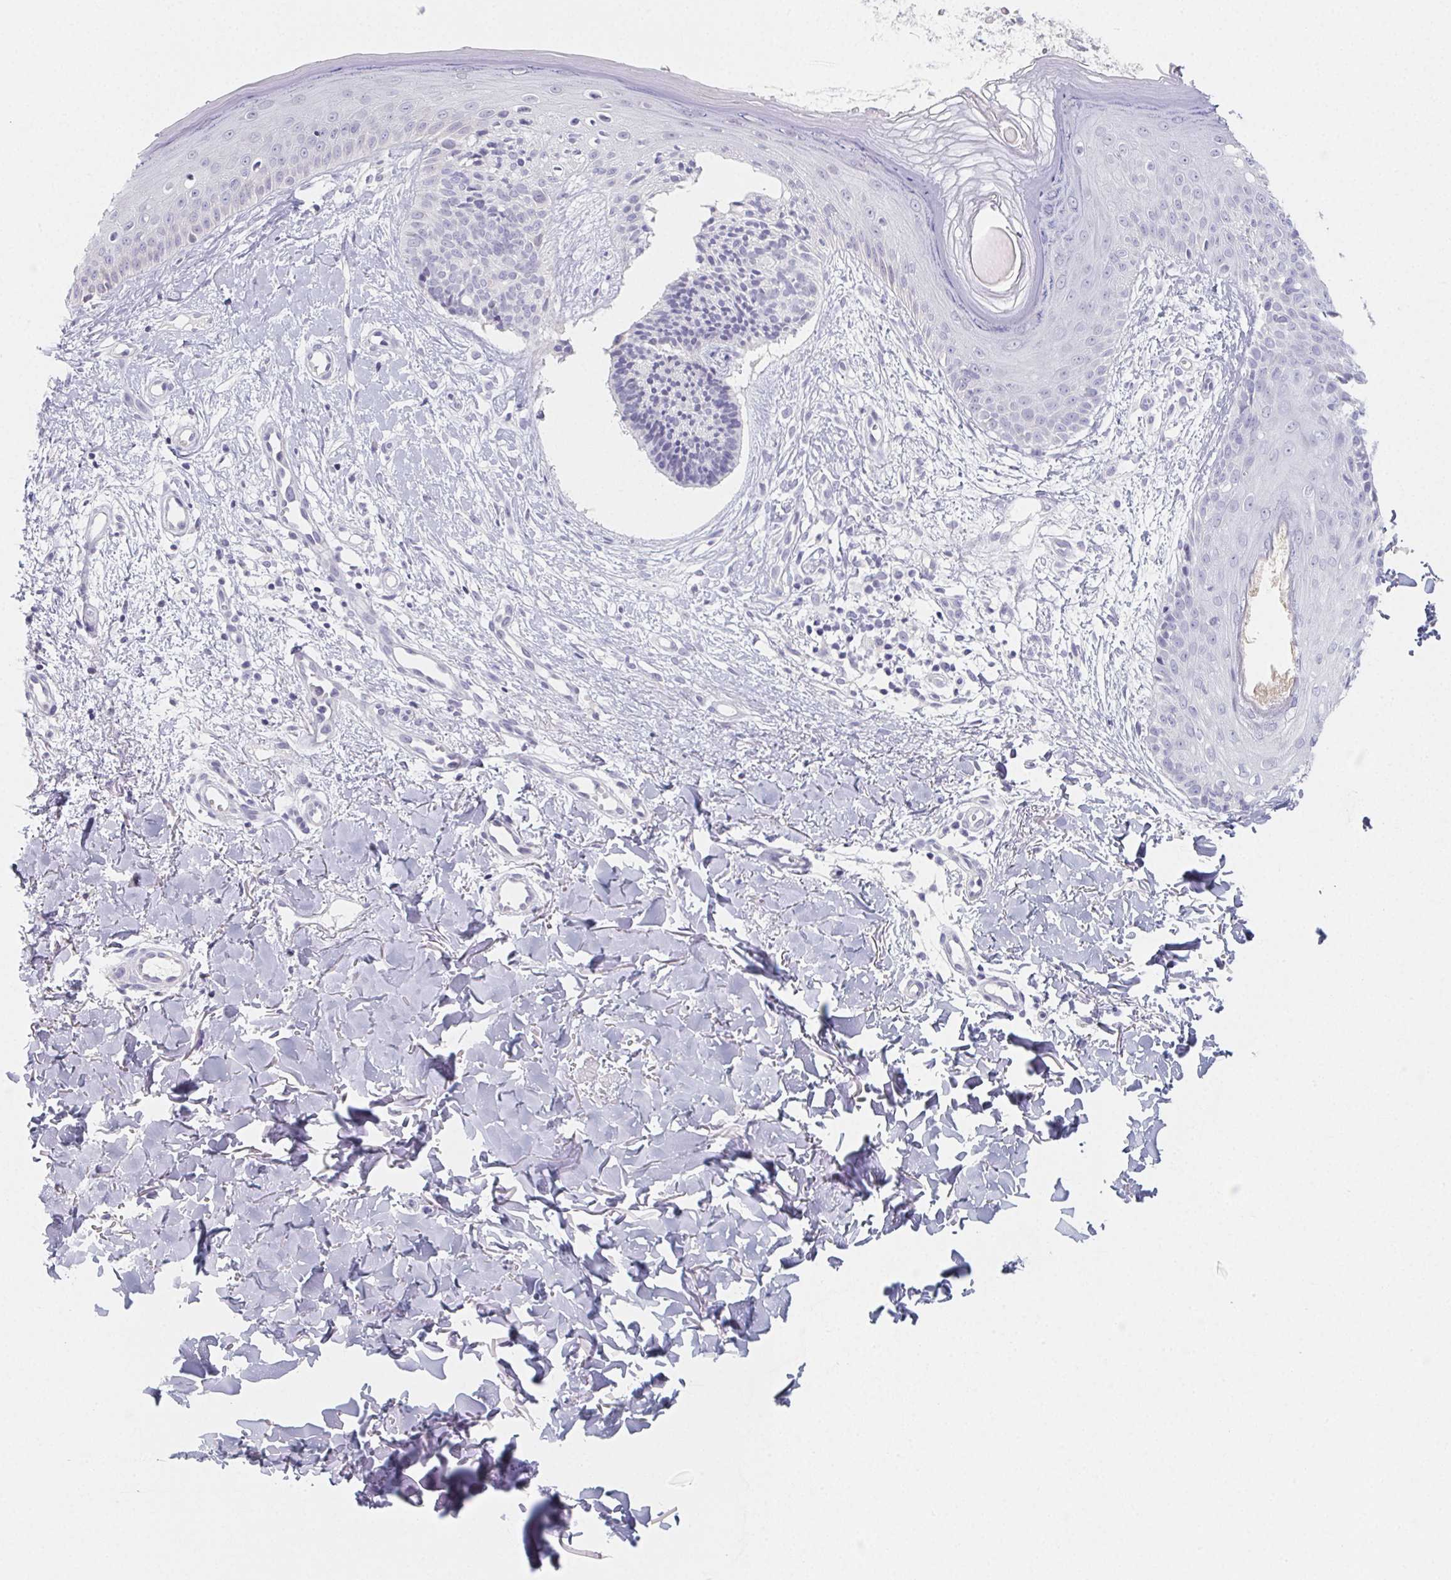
{"staining": {"intensity": "negative", "quantity": "none", "location": "none"}, "tissue": "skin cancer", "cell_type": "Tumor cells", "image_type": "cancer", "snomed": [{"axis": "morphology", "description": "Basal cell carcinoma"}, {"axis": "topography", "description": "Skin"}], "caption": "Micrograph shows no significant protein staining in tumor cells of skin cancer. (DAB (3,3'-diaminobenzidine) immunohistochemistry with hematoxylin counter stain).", "gene": "GLIPR1L1", "patient": {"sex": "male", "age": 51}}